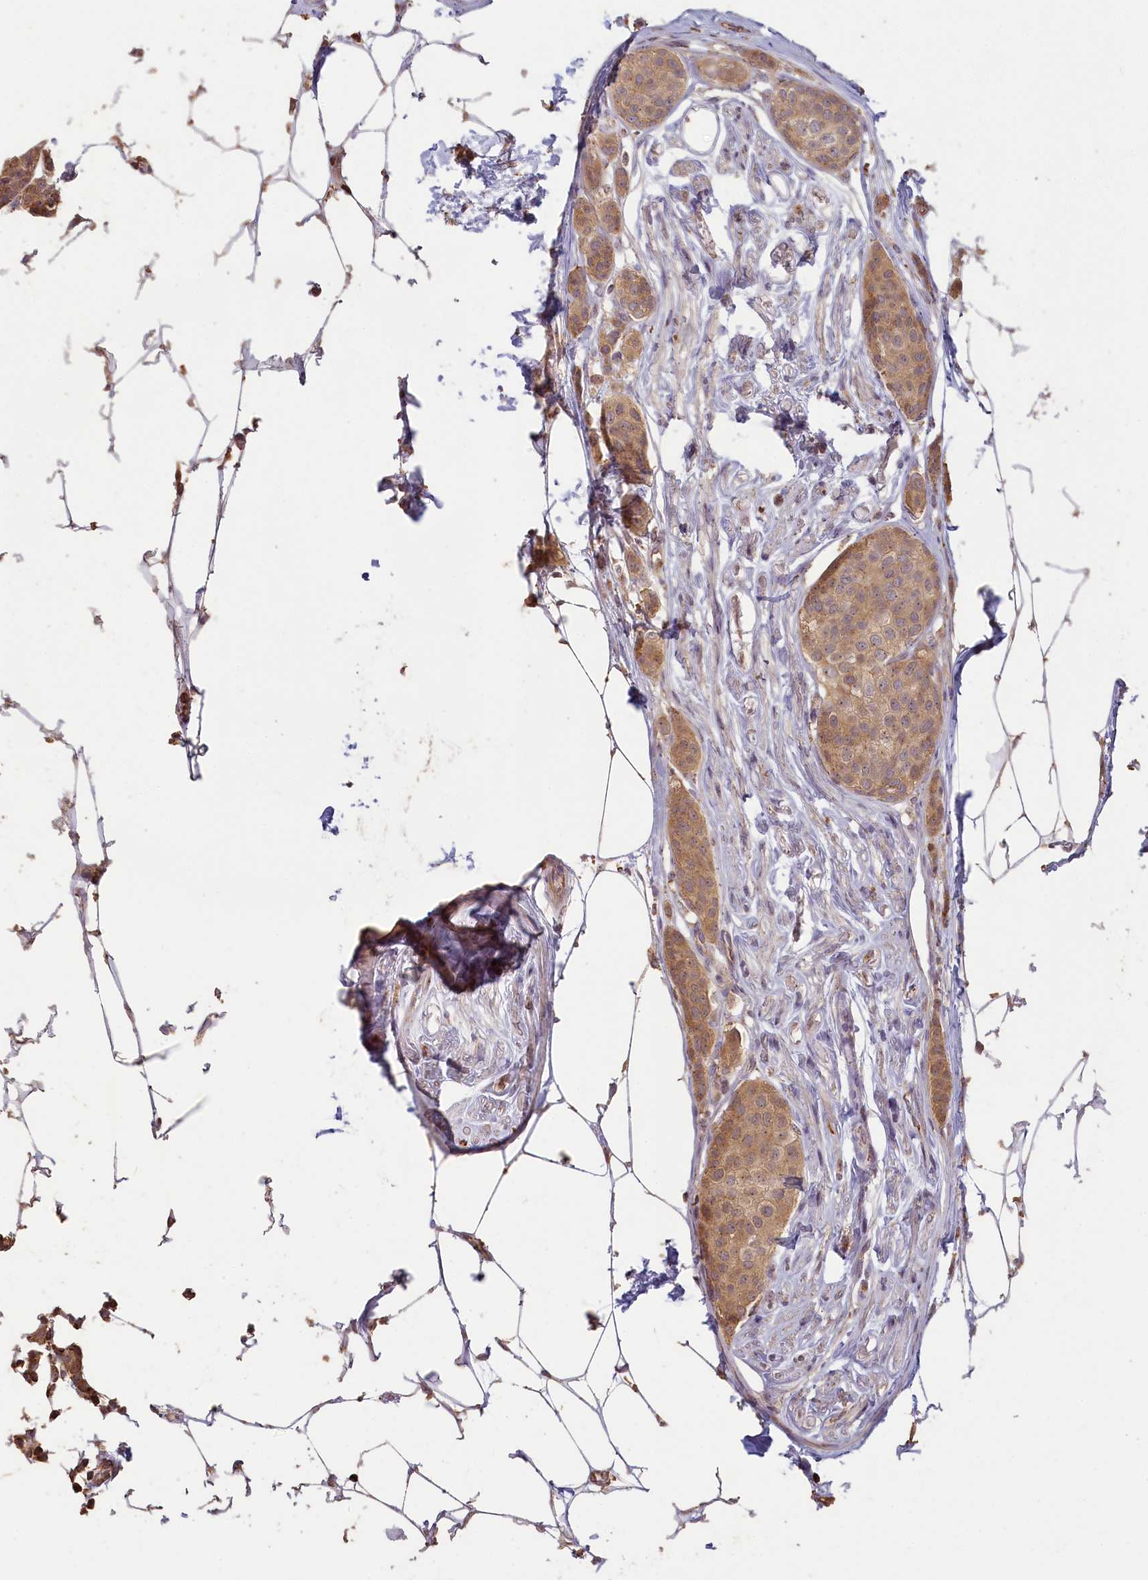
{"staining": {"intensity": "moderate", "quantity": ">75%", "location": "cytoplasmic/membranous"}, "tissue": "breast cancer", "cell_type": "Tumor cells", "image_type": "cancer", "snomed": [{"axis": "morphology", "description": "Duct carcinoma"}, {"axis": "topography", "description": "Breast"}], "caption": "The image displays staining of breast intraductal carcinoma, revealing moderate cytoplasmic/membranous protein positivity (brown color) within tumor cells.", "gene": "MADD", "patient": {"sex": "female", "age": 72}}